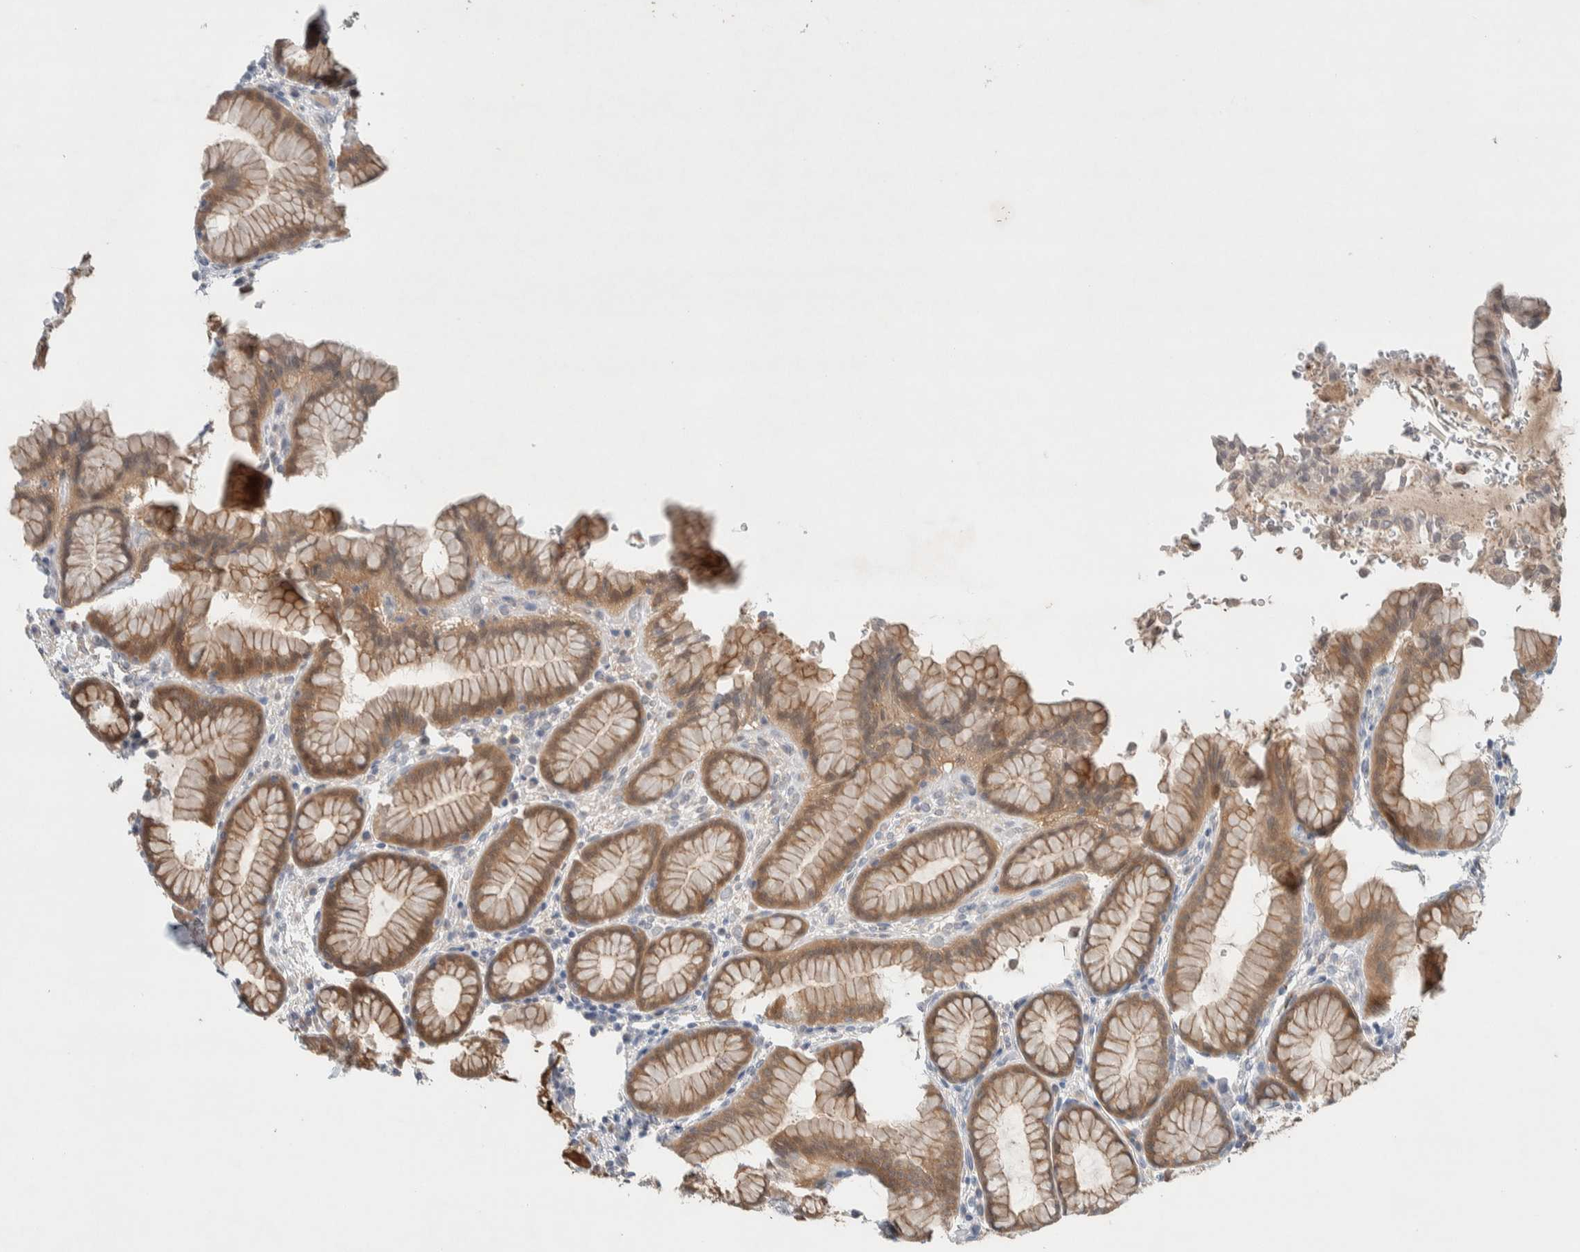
{"staining": {"intensity": "moderate", "quantity": ">75%", "location": "cytoplasmic/membranous"}, "tissue": "stomach", "cell_type": "Glandular cells", "image_type": "normal", "snomed": [{"axis": "morphology", "description": "Normal tissue, NOS"}, {"axis": "topography", "description": "Stomach"}], "caption": "Protein expression analysis of unremarkable human stomach reveals moderate cytoplasmic/membranous staining in approximately >75% of glandular cells. (brown staining indicates protein expression, while blue staining denotes nuclei).", "gene": "DEPTOR", "patient": {"sex": "male", "age": 42}}